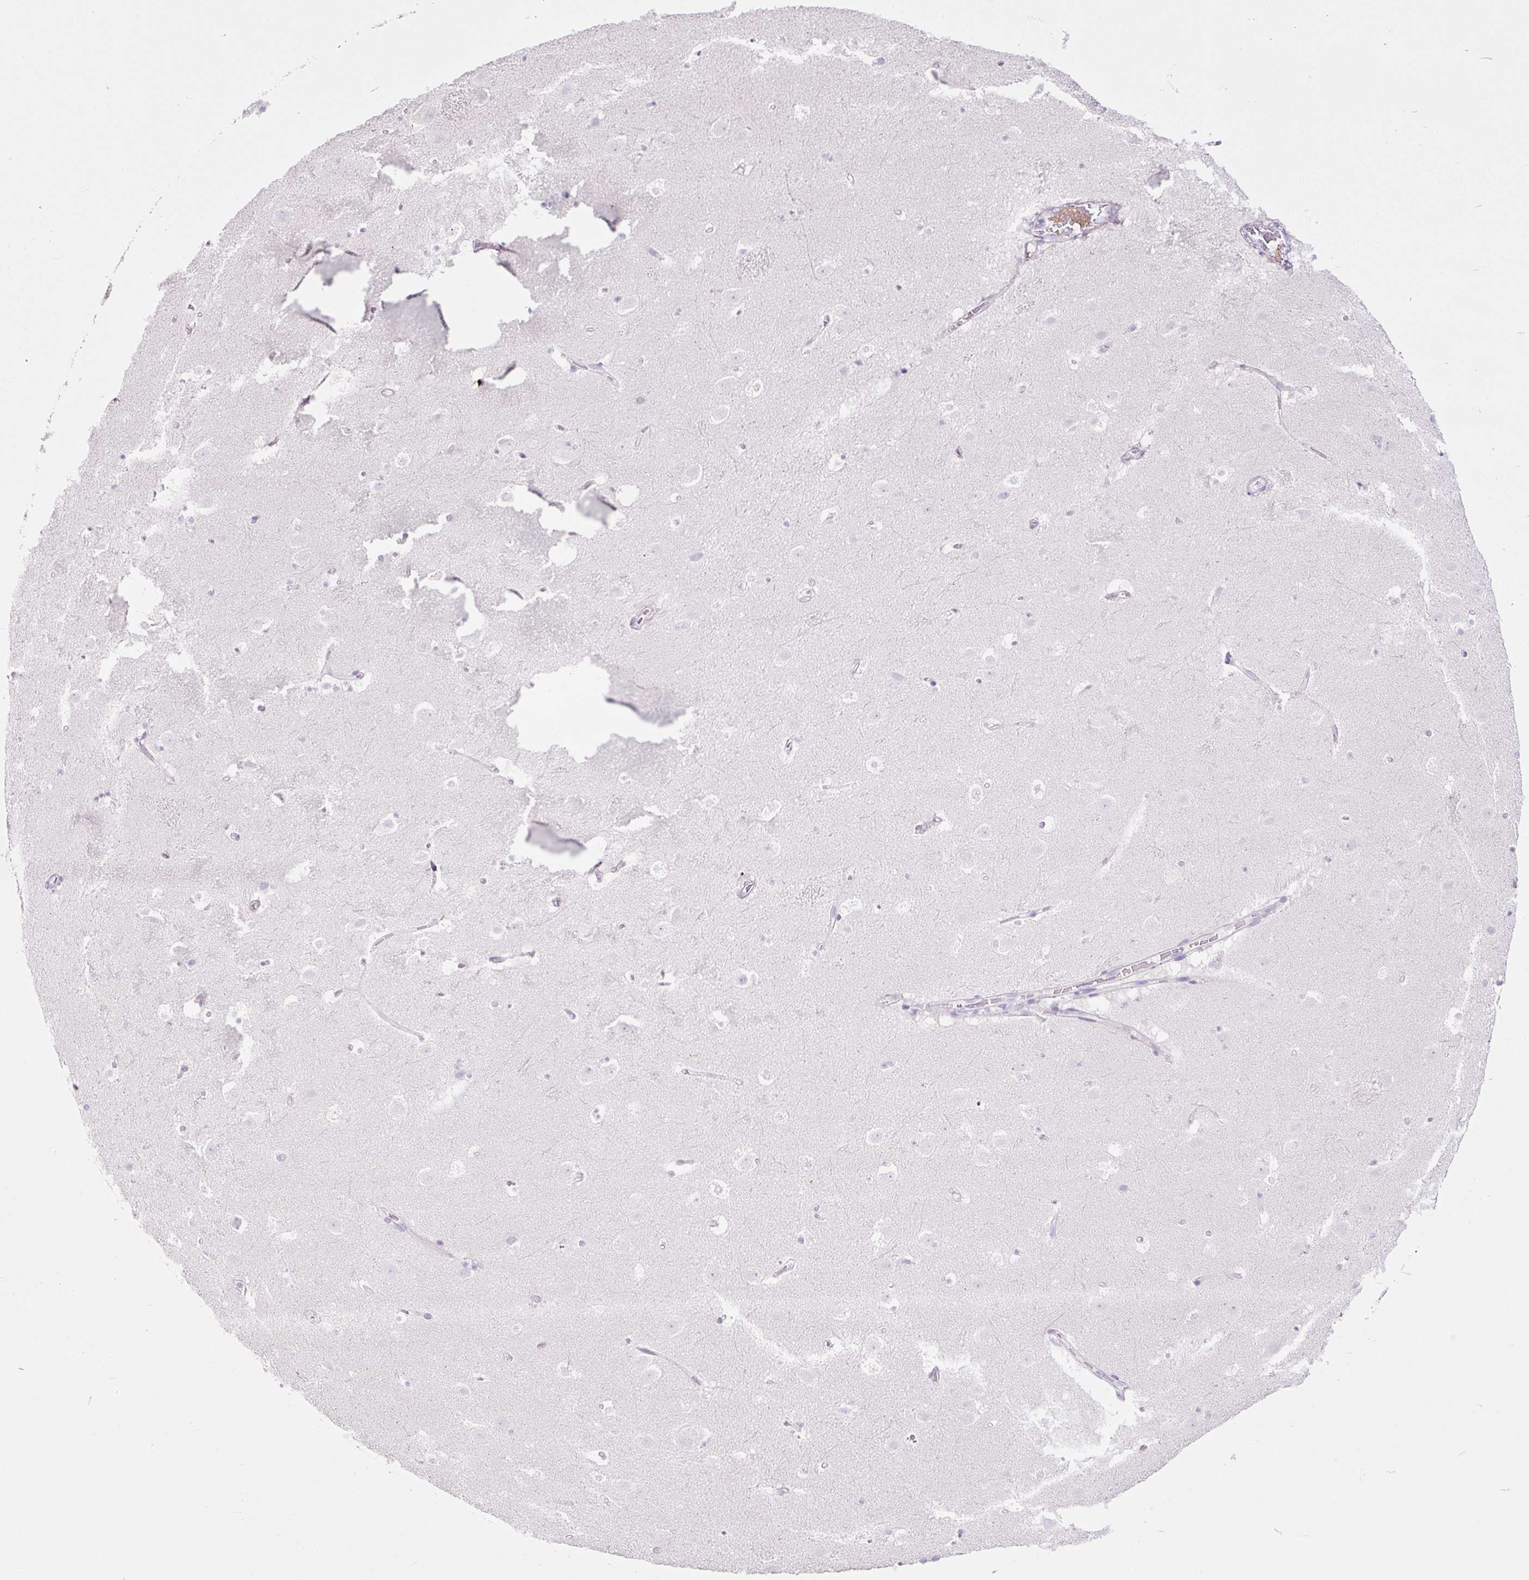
{"staining": {"intensity": "negative", "quantity": "none", "location": "none"}, "tissue": "caudate", "cell_type": "Glial cells", "image_type": "normal", "snomed": [{"axis": "morphology", "description": "Normal tissue, NOS"}, {"axis": "topography", "description": "Lateral ventricle wall"}], "caption": "Glial cells show no significant protein staining in normal caudate. (DAB immunohistochemistry (IHC), high magnification).", "gene": "RNF212B", "patient": {"sex": "male", "age": 37}}